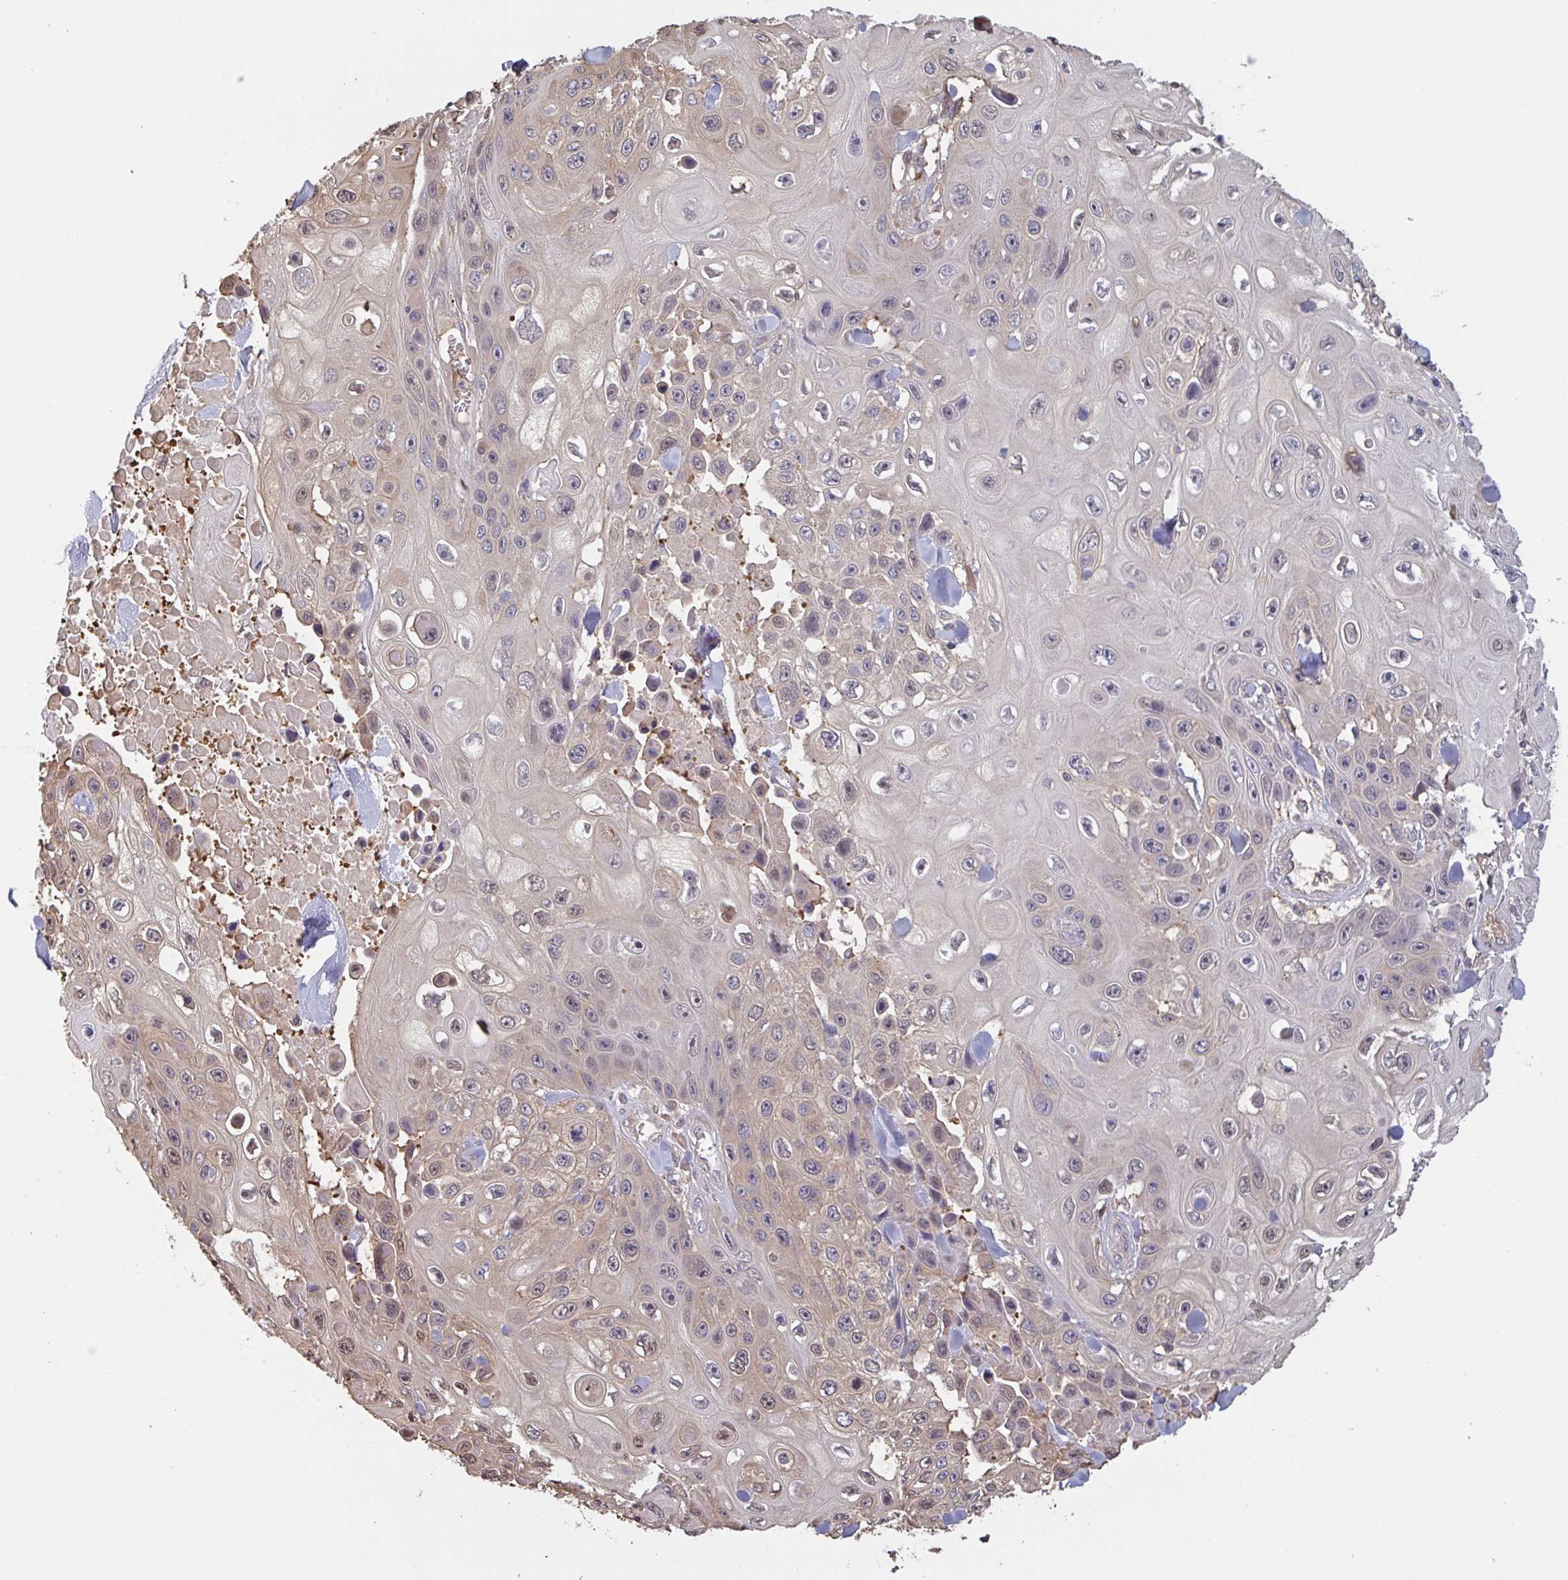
{"staining": {"intensity": "negative", "quantity": "none", "location": "none"}, "tissue": "skin cancer", "cell_type": "Tumor cells", "image_type": "cancer", "snomed": [{"axis": "morphology", "description": "Squamous cell carcinoma, NOS"}, {"axis": "topography", "description": "Skin"}], "caption": "A high-resolution image shows immunohistochemistry staining of skin cancer, which demonstrates no significant expression in tumor cells. The staining was performed using DAB to visualize the protein expression in brown, while the nuclei were stained in blue with hematoxylin (Magnification: 20x).", "gene": "OTOP2", "patient": {"sex": "male", "age": 82}}